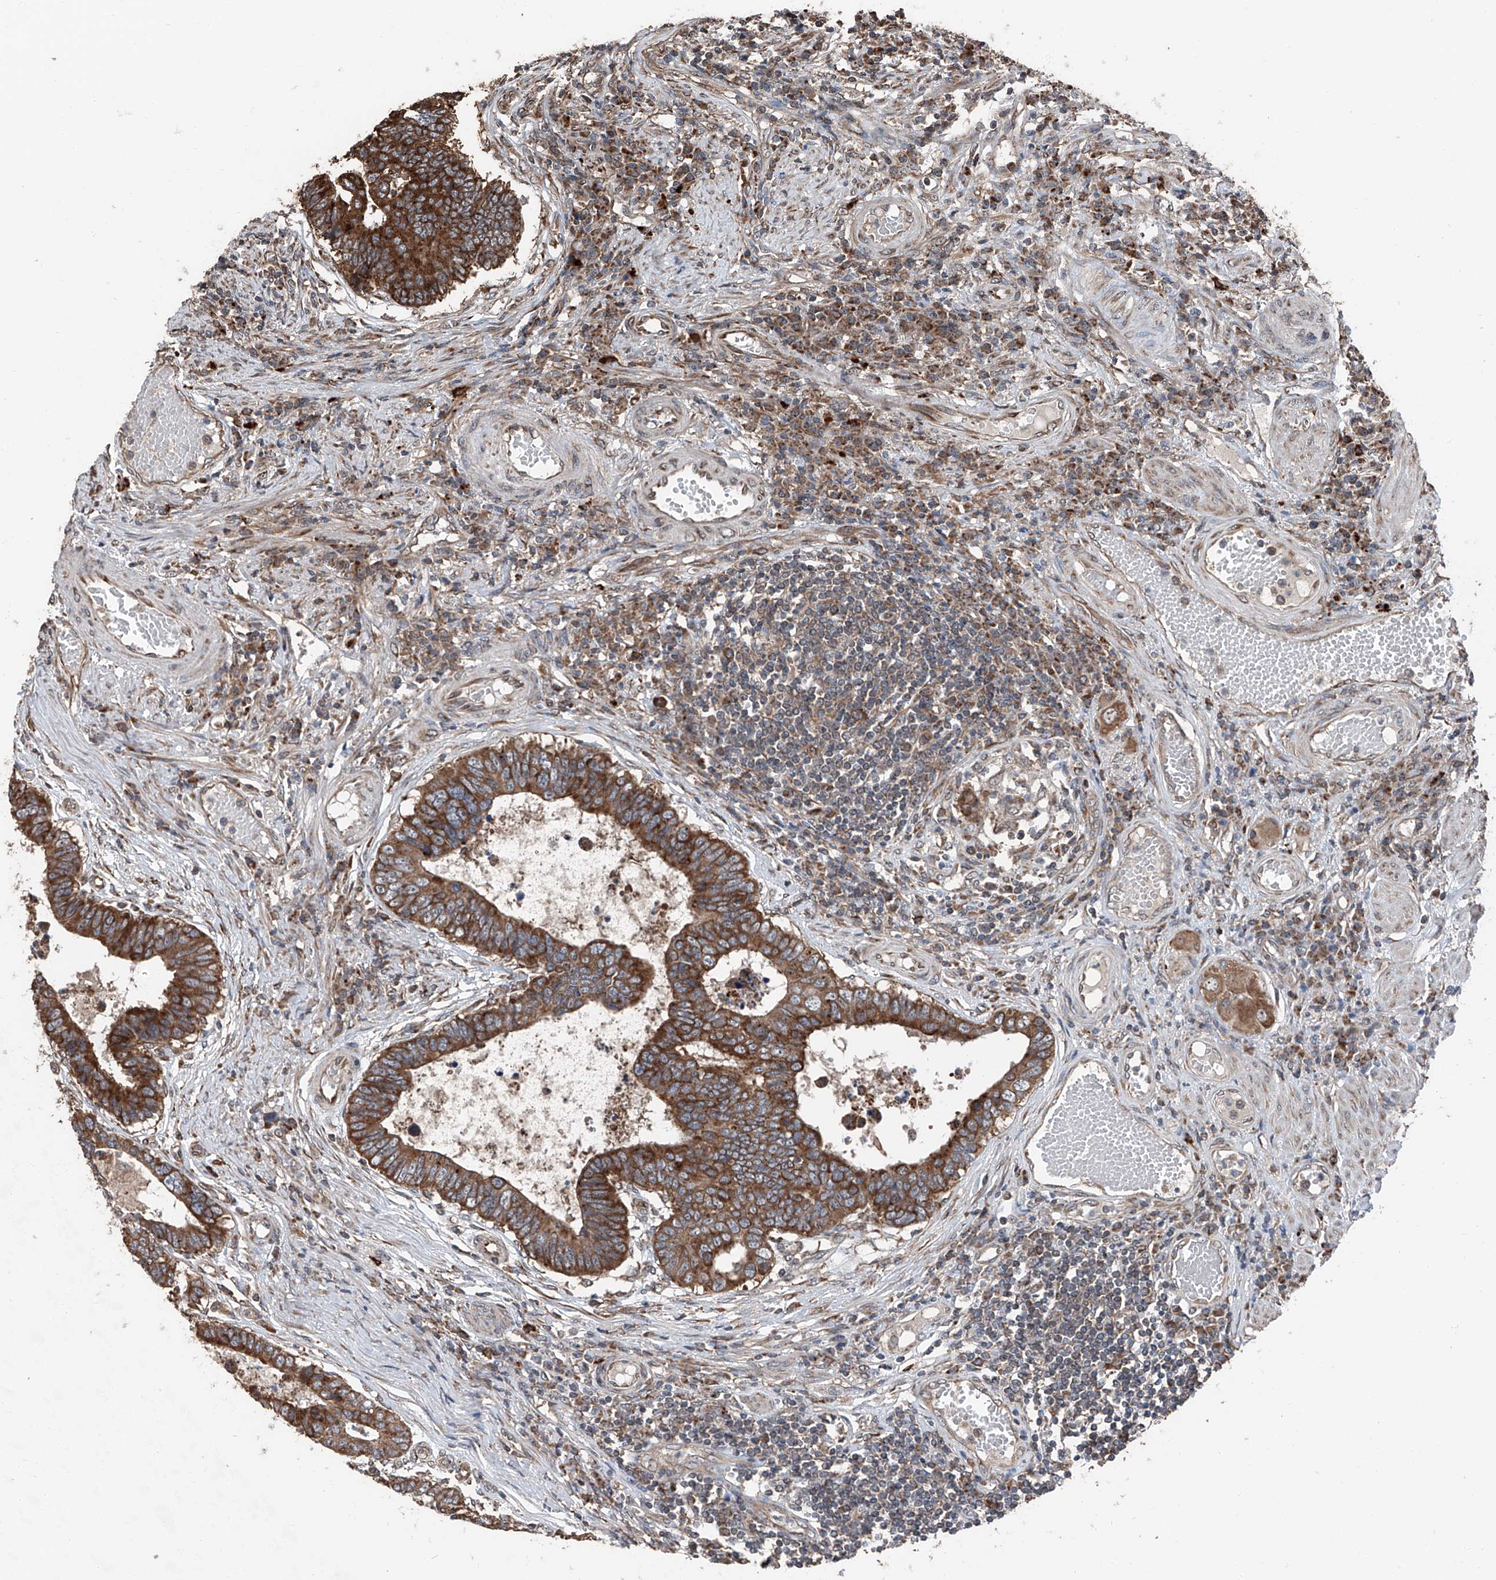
{"staining": {"intensity": "strong", "quantity": ">75%", "location": "cytoplasmic/membranous"}, "tissue": "colorectal cancer", "cell_type": "Tumor cells", "image_type": "cancer", "snomed": [{"axis": "morphology", "description": "Adenocarcinoma, NOS"}, {"axis": "topography", "description": "Rectum"}], "caption": "Protein analysis of colorectal adenocarcinoma tissue shows strong cytoplasmic/membranous expression in about >75% of tumor cells.", "gene": "LIMK1", "patient": {"sex": "male", "age": 84}}